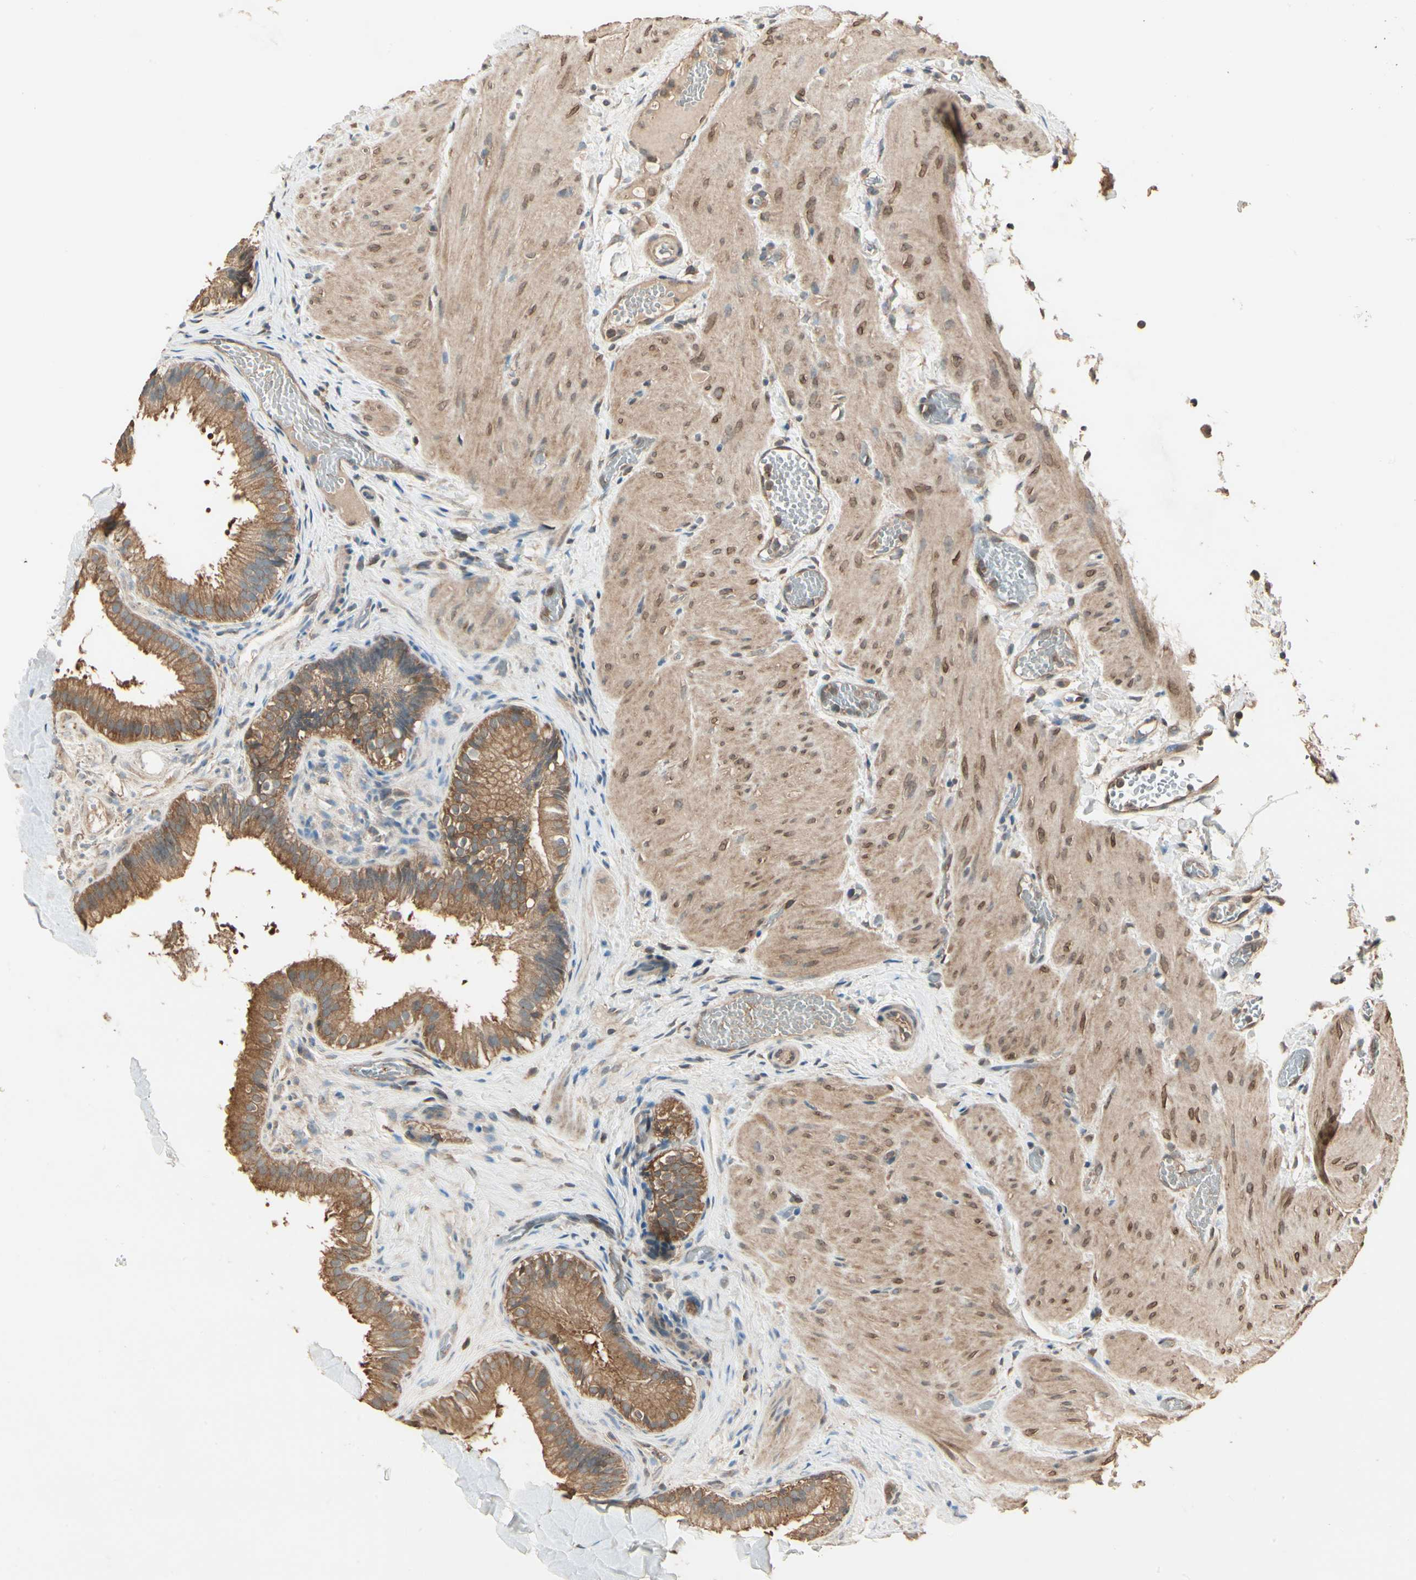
{"staining": {"intensity": "strong", "quantity": ">75%", "location": "cytoplasmic/membranous"}, "tissue": "gallbladder", "cell_type": "Glandular cells", "image_type": "normal", "snomed": [{"axis": "morphology", "description": "Normal tissue, NOS"}, {"axis": "topography", "description": "Gallbladder"}], "caption": "Immunohistochemical staining of benign gallbladder shows high levels of strong cytoplasmic/membranous staining in approximately >75% of glandular cells.", "gene": "CCT7", "patient": {"sex": "female", "age": 26}}